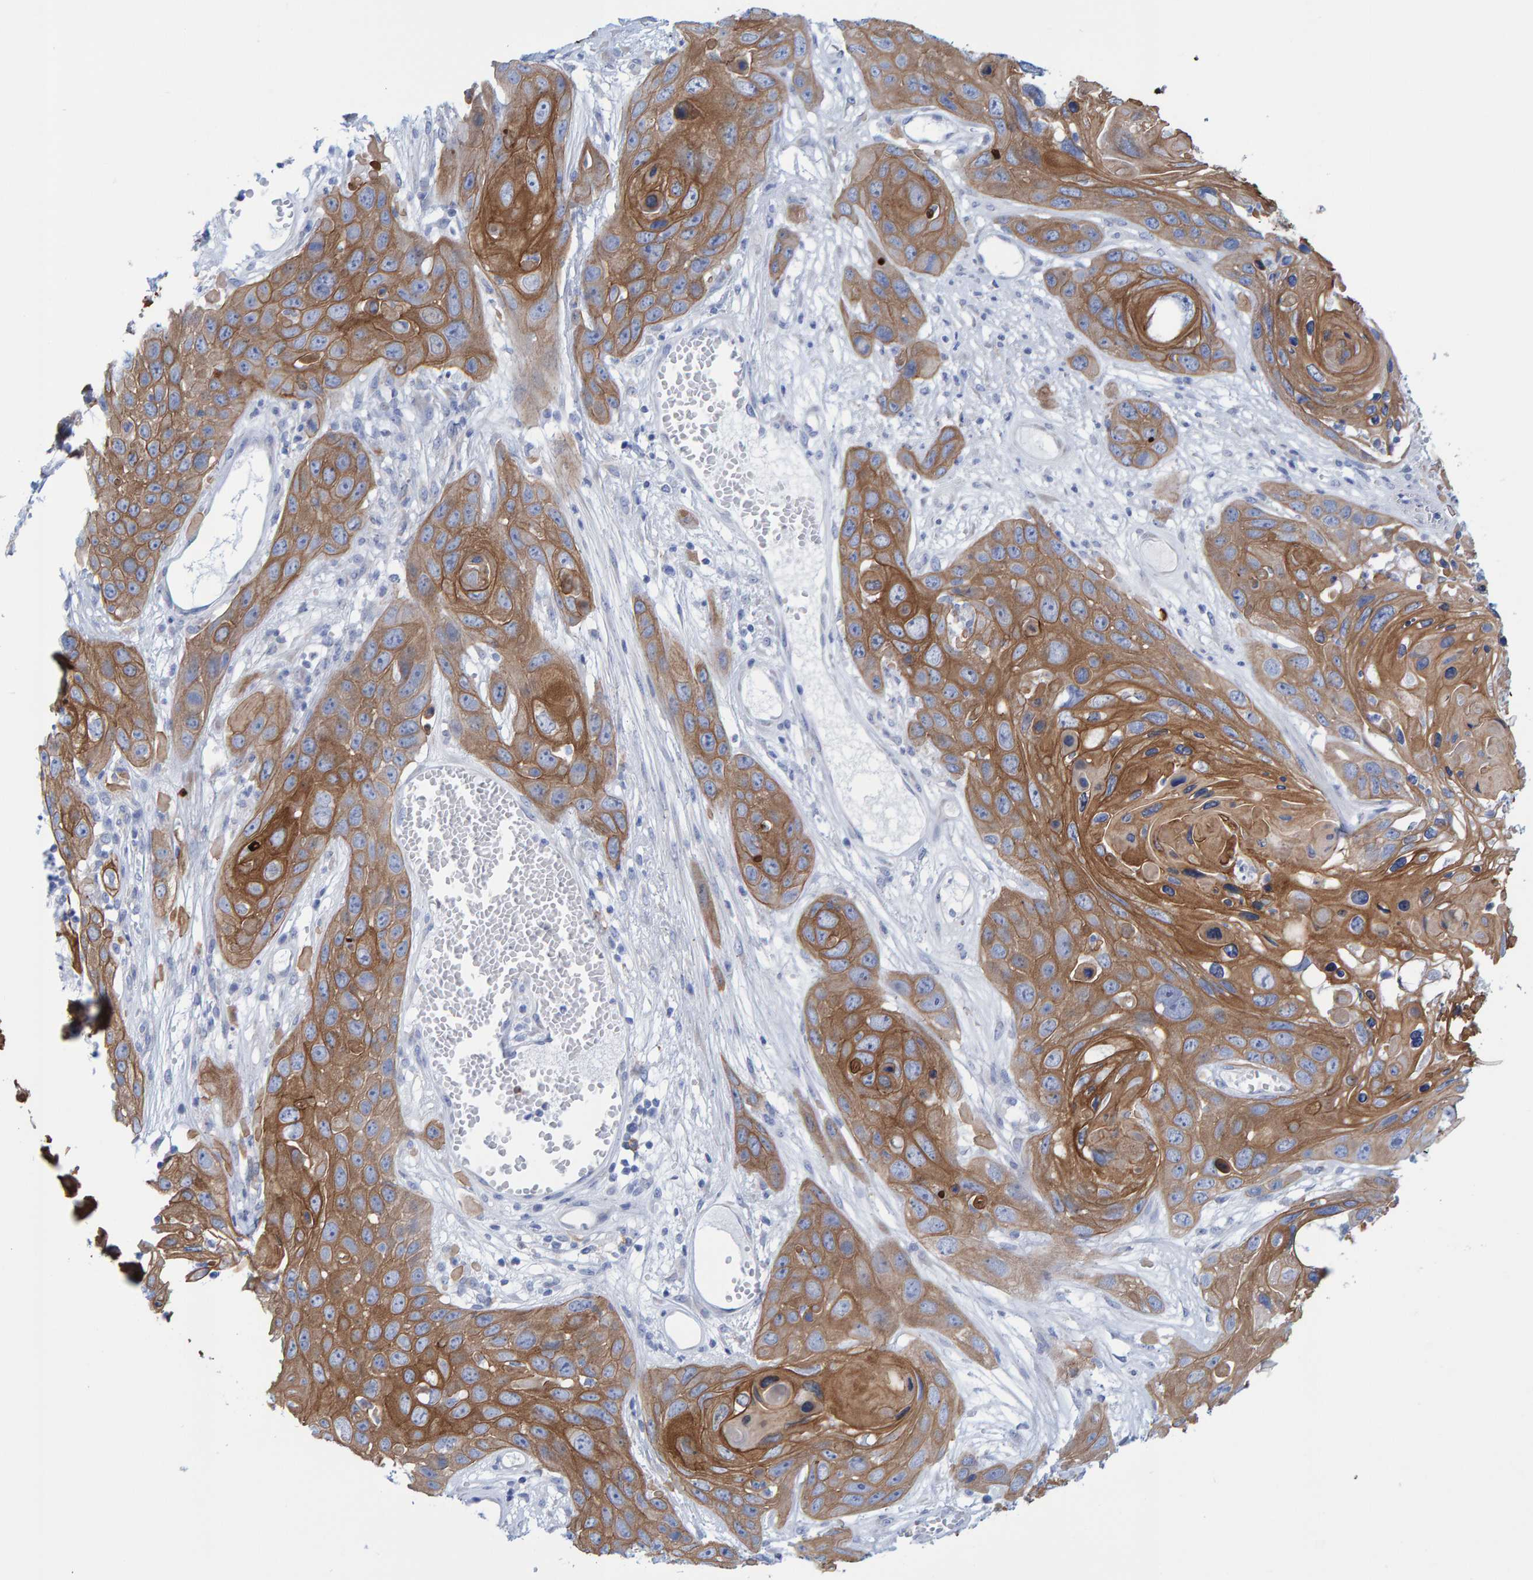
{"staining": {"intensity": "moderate", "quantity": ">75%", "location": "cytoplasmic/membranous"}, "tissue": "skin cancer", "cell_type": "Tumor cells", "image_type": "cancer", "snomed": [{"axis": "morphology", "description": "Squamous cell carcinoma, NOS"}, {"axis": "topography", "description": "Skin"}], "caption": "This is an image of IHC staining of skin cancer, which shows moderate positivity in the cytoplasmic/membranous of tumor cells.", "gene": "JAKMIP3", "patient": {"sex": "male", "age": 55}}